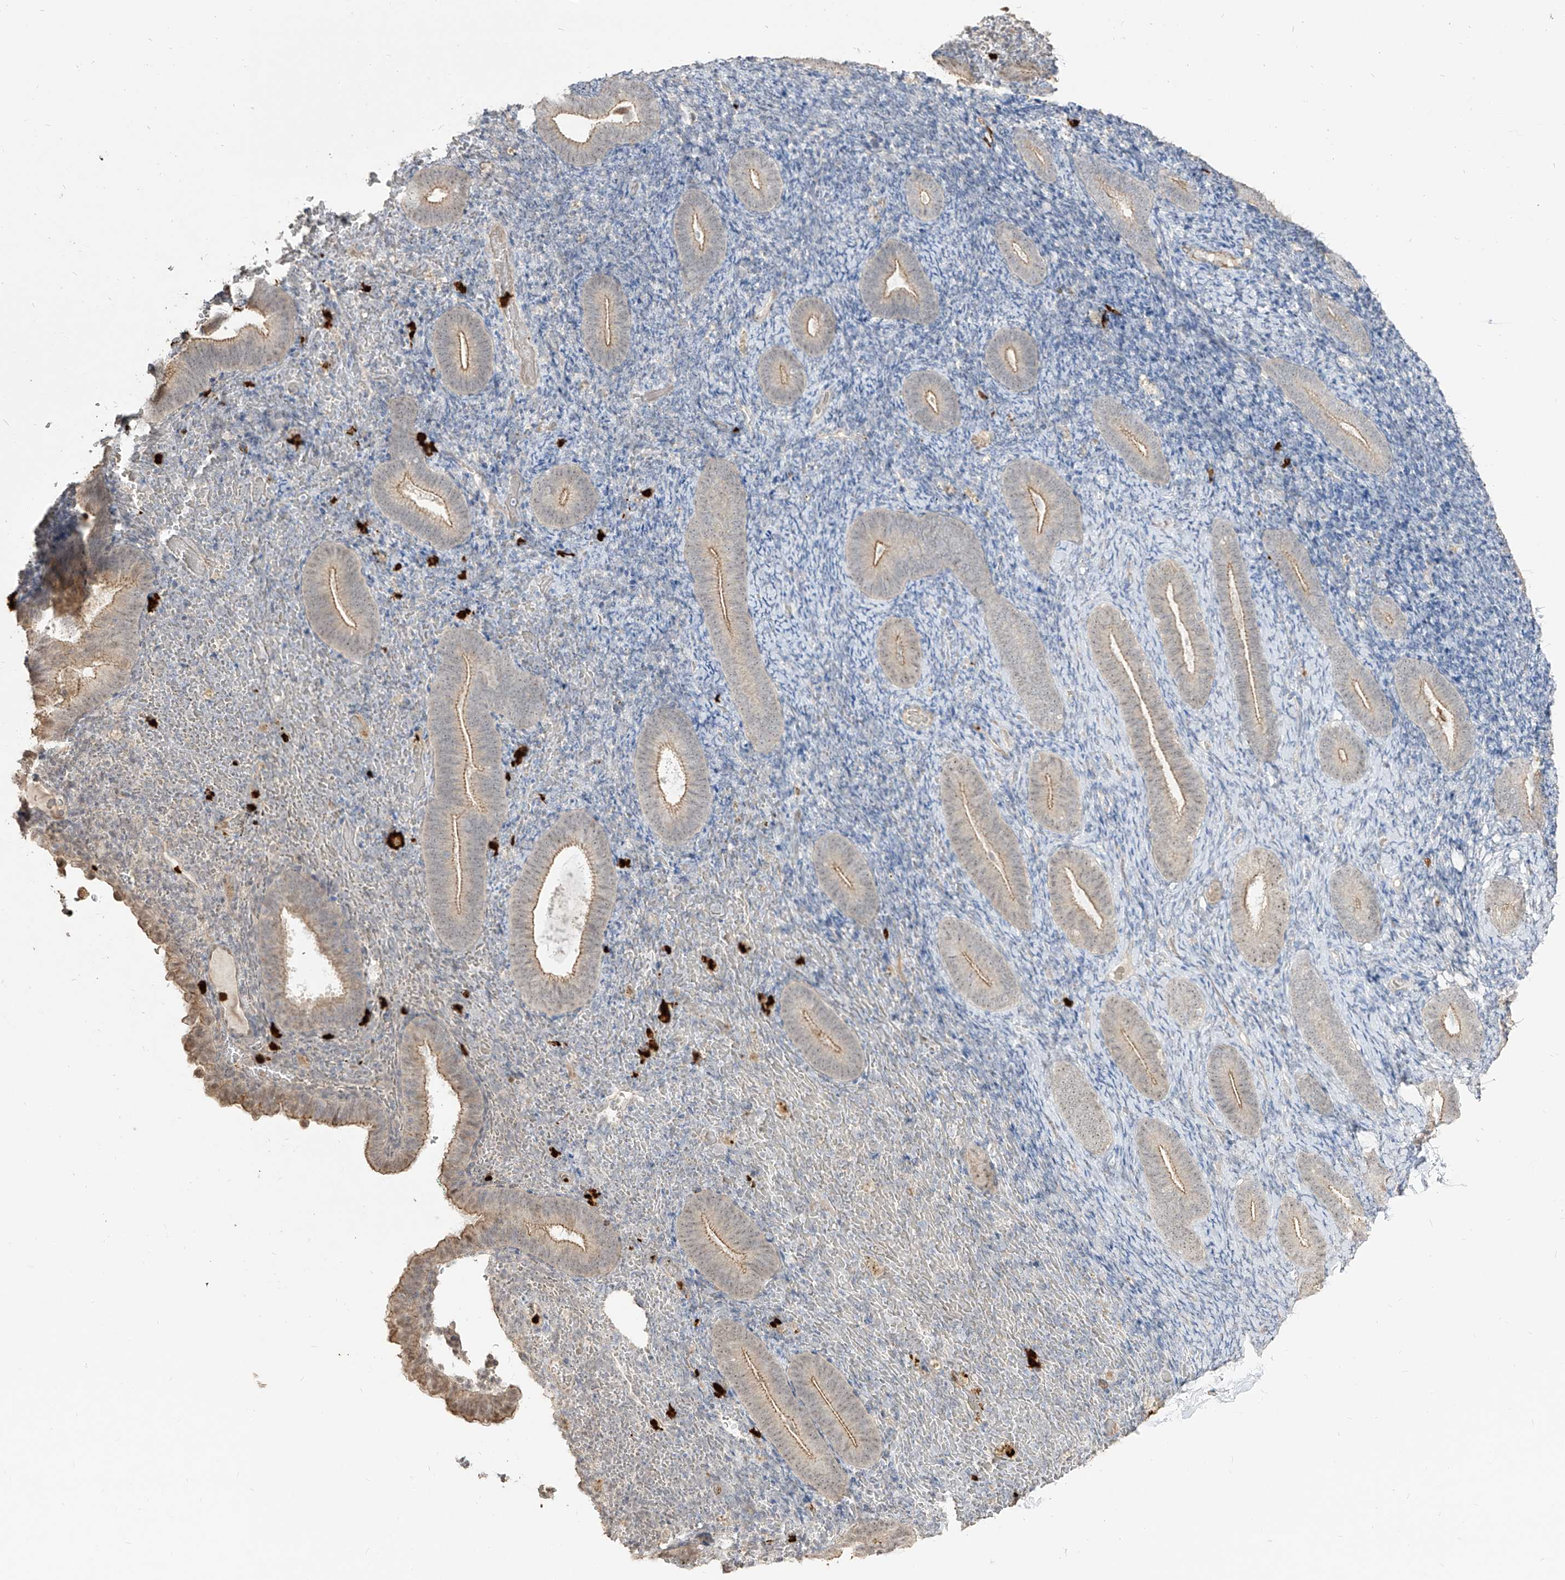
{"staining": {"intensity": "negative", "quantity": "none", "location": "none"}, "tissue": "endometrium", "cell_type": "Cells in endometrial stroma", "image_type": "normal", "snomed": [{"axis": "morphology", "description": "Normal tissue, NOS"}, {"axis": "topography", "description": "Endometrium"}], "caption": "This histopathology image is of benign endometrium stained with immunohistochemistry (IHC) to label a protein in brown with the nuclei are counter-stained blue. There is no staining in cells in endometrial stroma.", "gene": "ZNF227", "patient": {"sex": "female", "age": 51}}